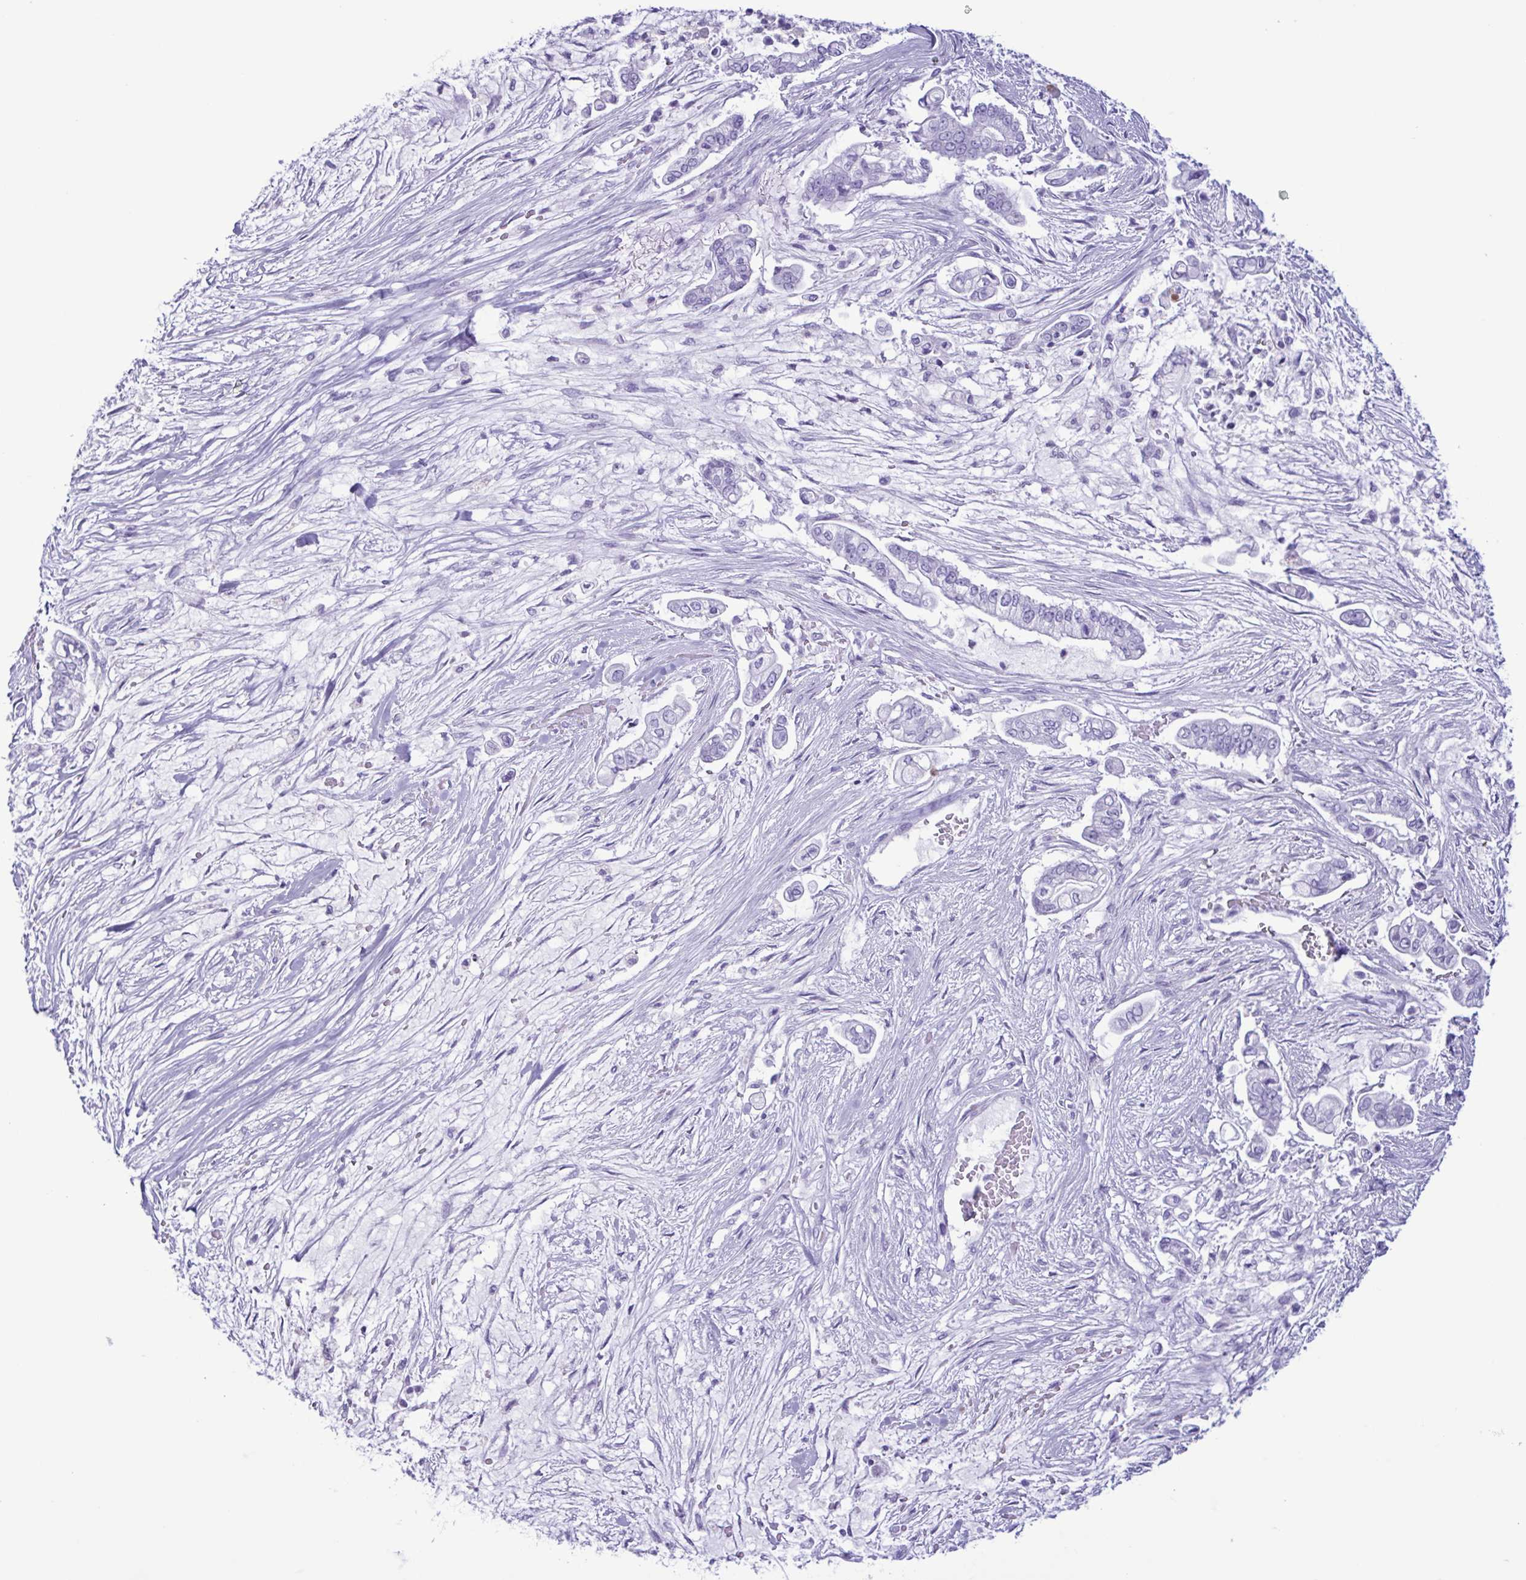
{"staining": {"intensity": "negative", "quantity": "none", "location": "none"}, "tissue": "pancreatic cancer", "cell_type": "Tumor cells", "image_type": "cancer", "snomed": [{"axis": "morphology", "description": "Adenocarcinoma, NOS"}, {"axis": "topography", "description": "Pancreas"}], "caption": "A micrograph of human pancreatic adenocarcinoma is negative for staining in tumor cells. (Immunohistochemistry (ihc), brightfield microscopy, high magnification).", "gene": "LTF", "patient": {"sex": "female", "age": 69}}